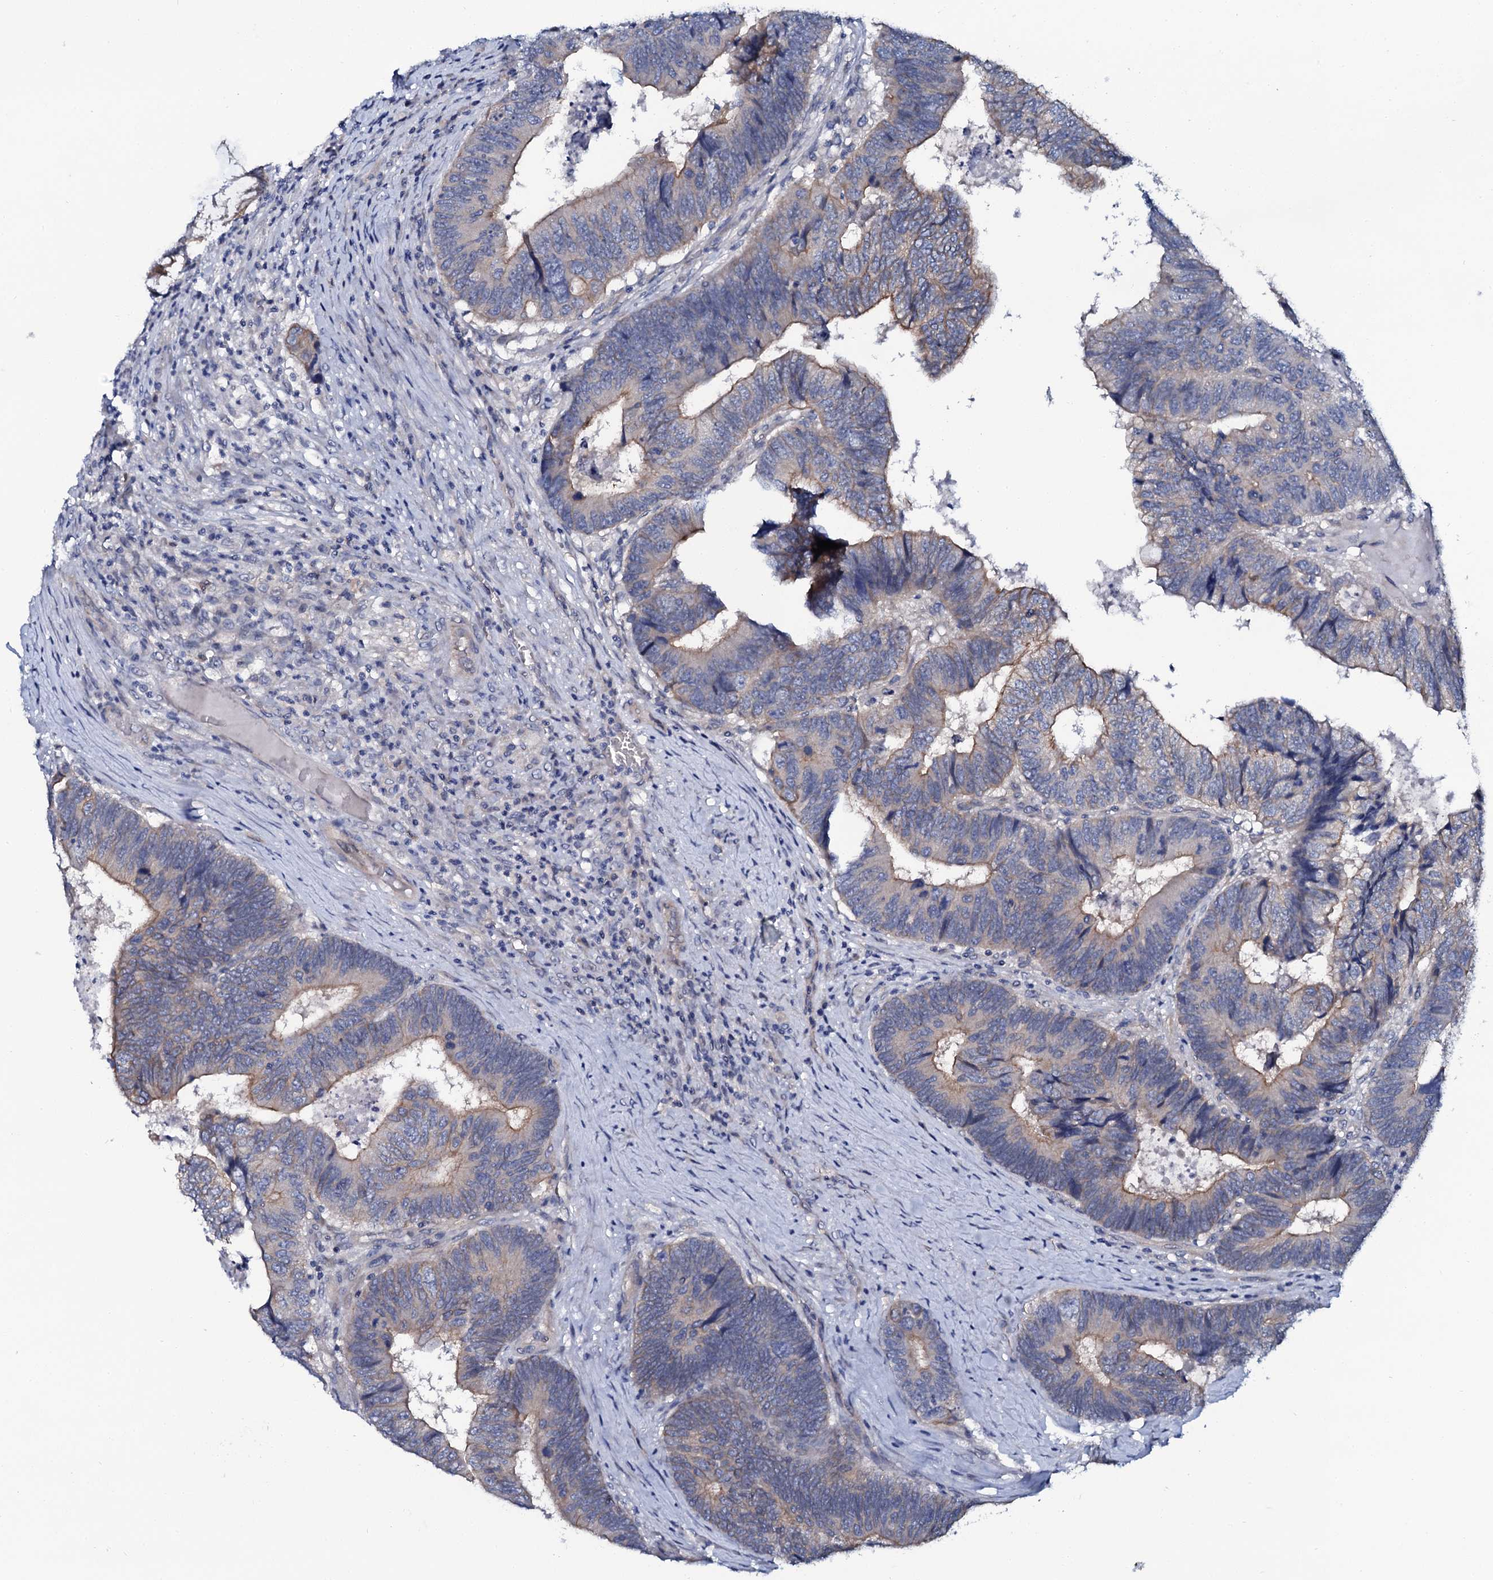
{"staining": {"intensity": "moderate", "quantity": "25%-75%", "location": "cytoplasmic/membranous"}, "tissue": "colorectal cancer", "cell_type": "Tumor cells", "image_type": "cancer", "snomed": [{"axis": "morphology", "description": "Adenocarcinoma, NOS"}, {"axis": "topography", "description": "Colon"}], "caption": "The image reveals a brown stain indicating the presence of a protein in the cytoplasmic/membranous of tumor cells in colorectal cancer (adenocarcinoma).", "gene": "C10orf88", "patient": {"sex": "female", "age": 67}}